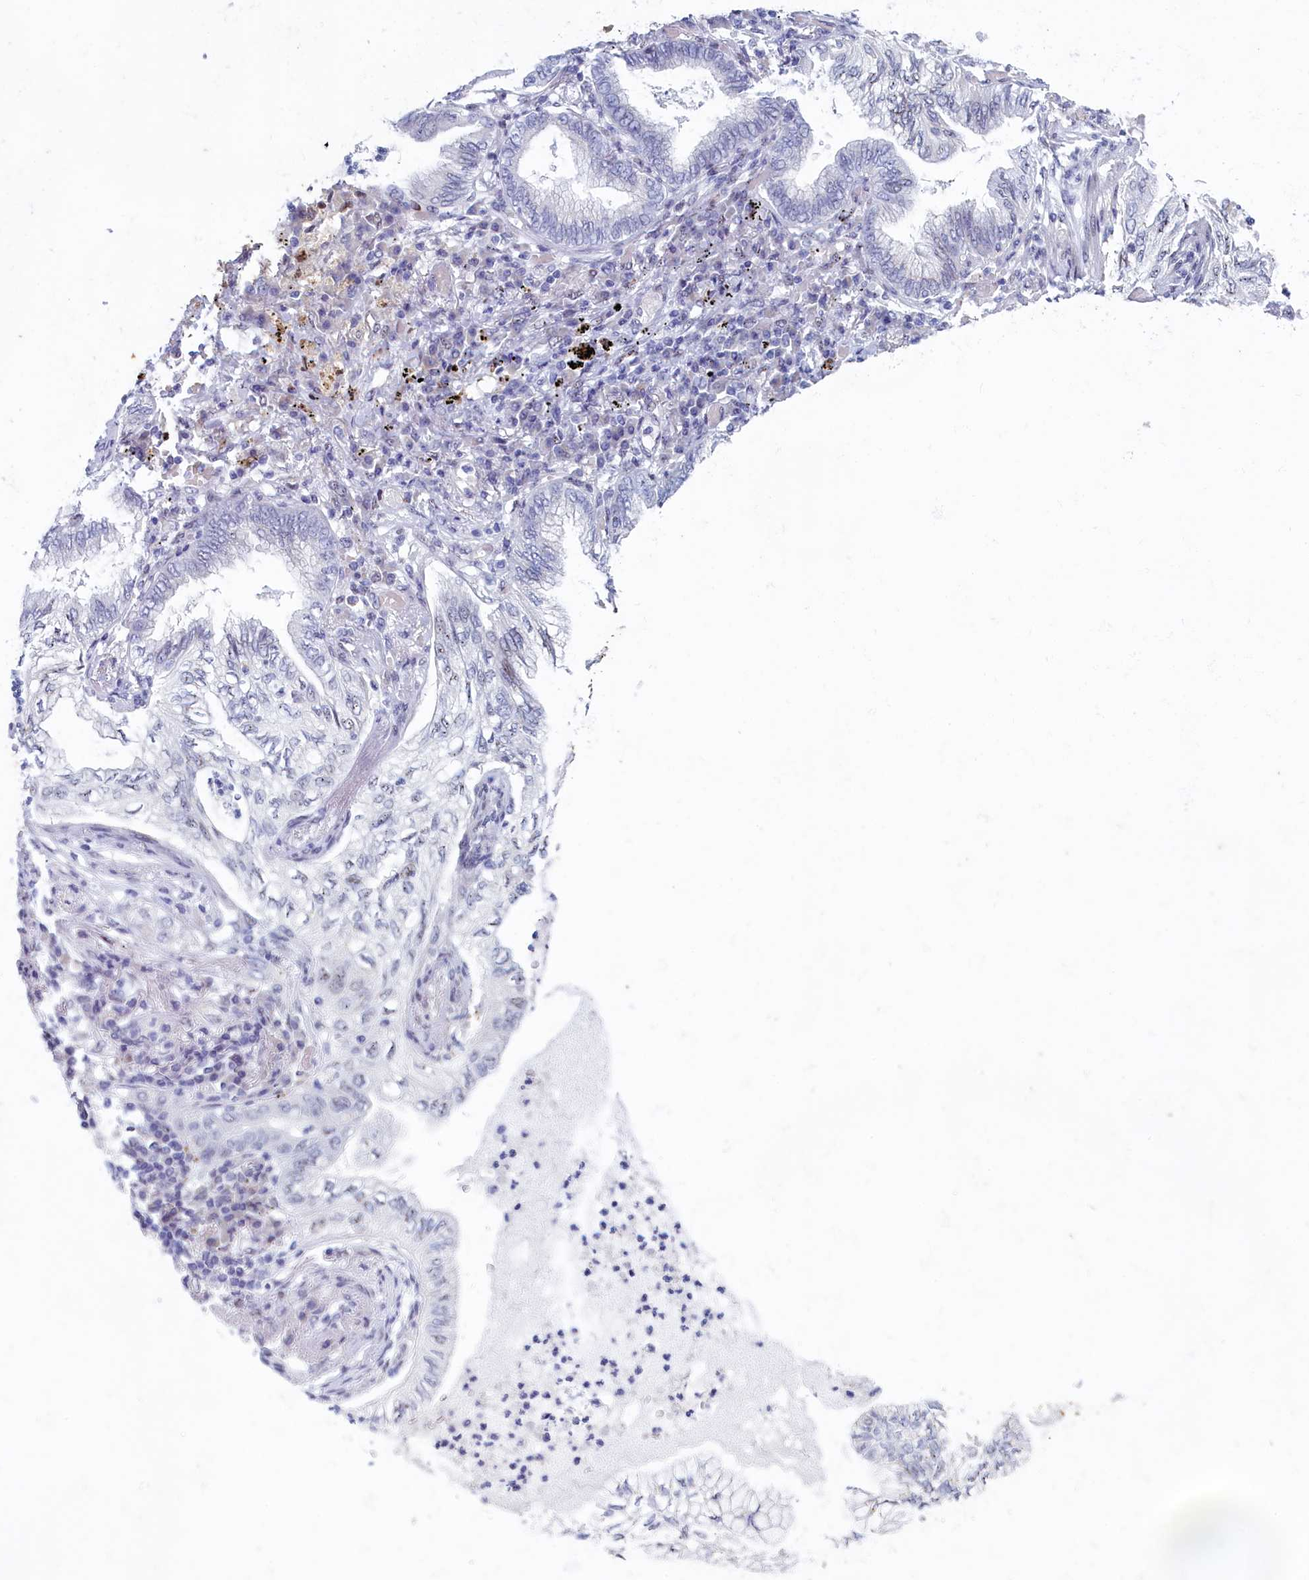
{"staining": {"intensity": "negative", "quantity": "none", "location": "none"}, "tissue": "lung cancer", "cell_type": "Tumor cells", "image_type": "cancer", "snomed": [{"axis": "morphology", "description": "Adenocarcinoma, NOS"}, {"axis": "topography", "description": "Lung"}], "caption": "The immunohistochemistry (IHC) image has no significant positivity in tumor cells of lung adenocarcinoma tissue. (DAB (3,3'-diaminobenzidine) immunohistochemistry (IHC) with hematoxylin counter stain).", "gene": "WDR76", "patient": {"sex": "female", "age": 70}}